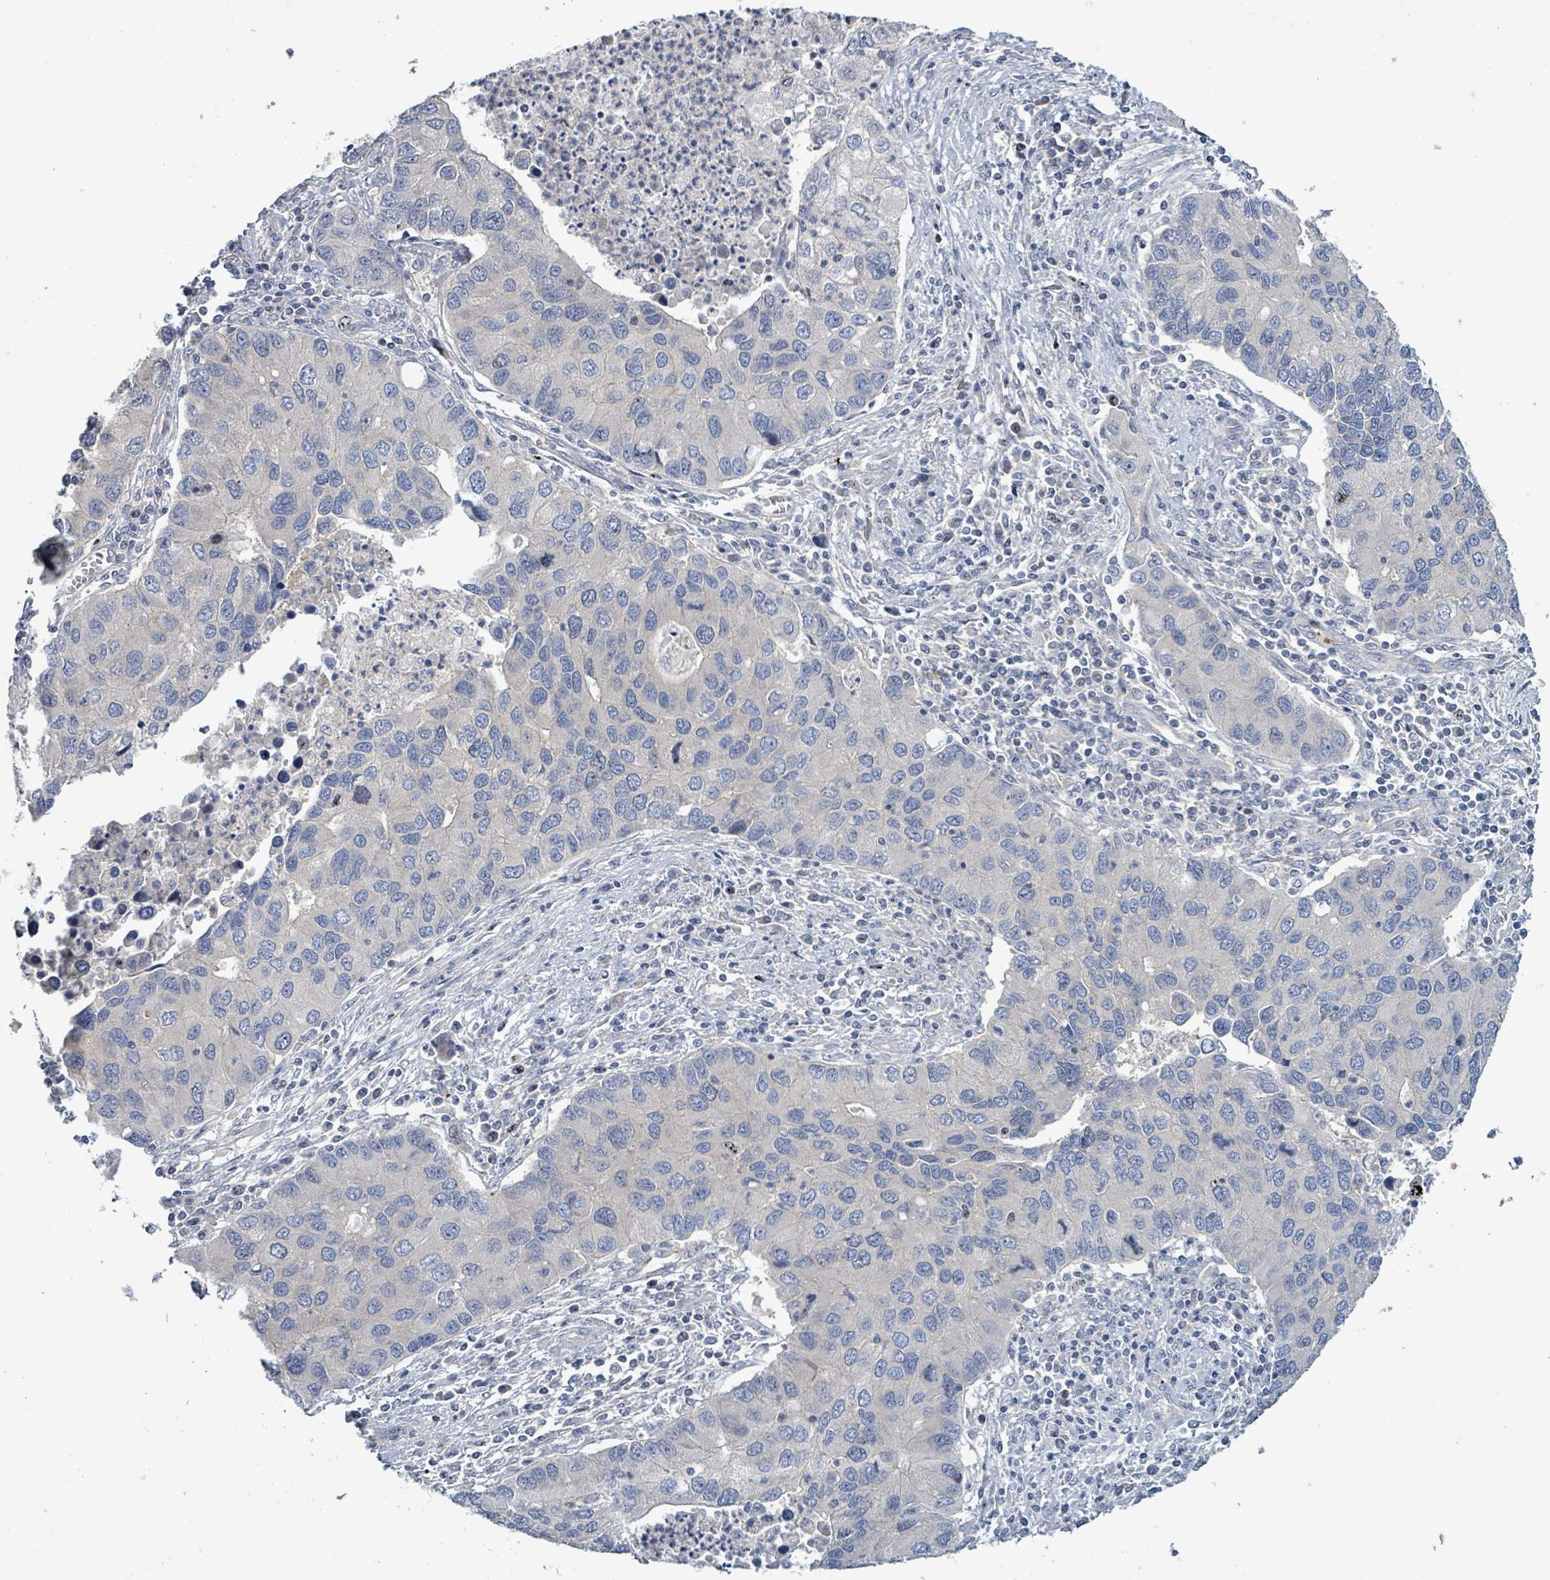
{"staining": {"intensity": "negative", "quantity": "none", "location": "none"}, "tissue": "lung cancer", "cell_type": "Tumor cells", "image_type": "cancer", "snomed": [{"axis": "morphology", "description": "Aneuploidy"}, {"axis": "morphology", "description": "Adenocarcinoma, NOS"}, {"axis": "topography", "description": "Lymph node"}, {"axis": "topography", "description": "Lung"}], "caption": "Tumor cells show no significant protein staining in lung cancer. Brightfield microscopy of immunohistochemistry (IHC) stained with DAB (3,3'-diaminobenzidine) (brown) and hematoxylin (blue), captured at high magnification.", "gene": "KRAS", "patient": {"sex": "female", "age": 74}}